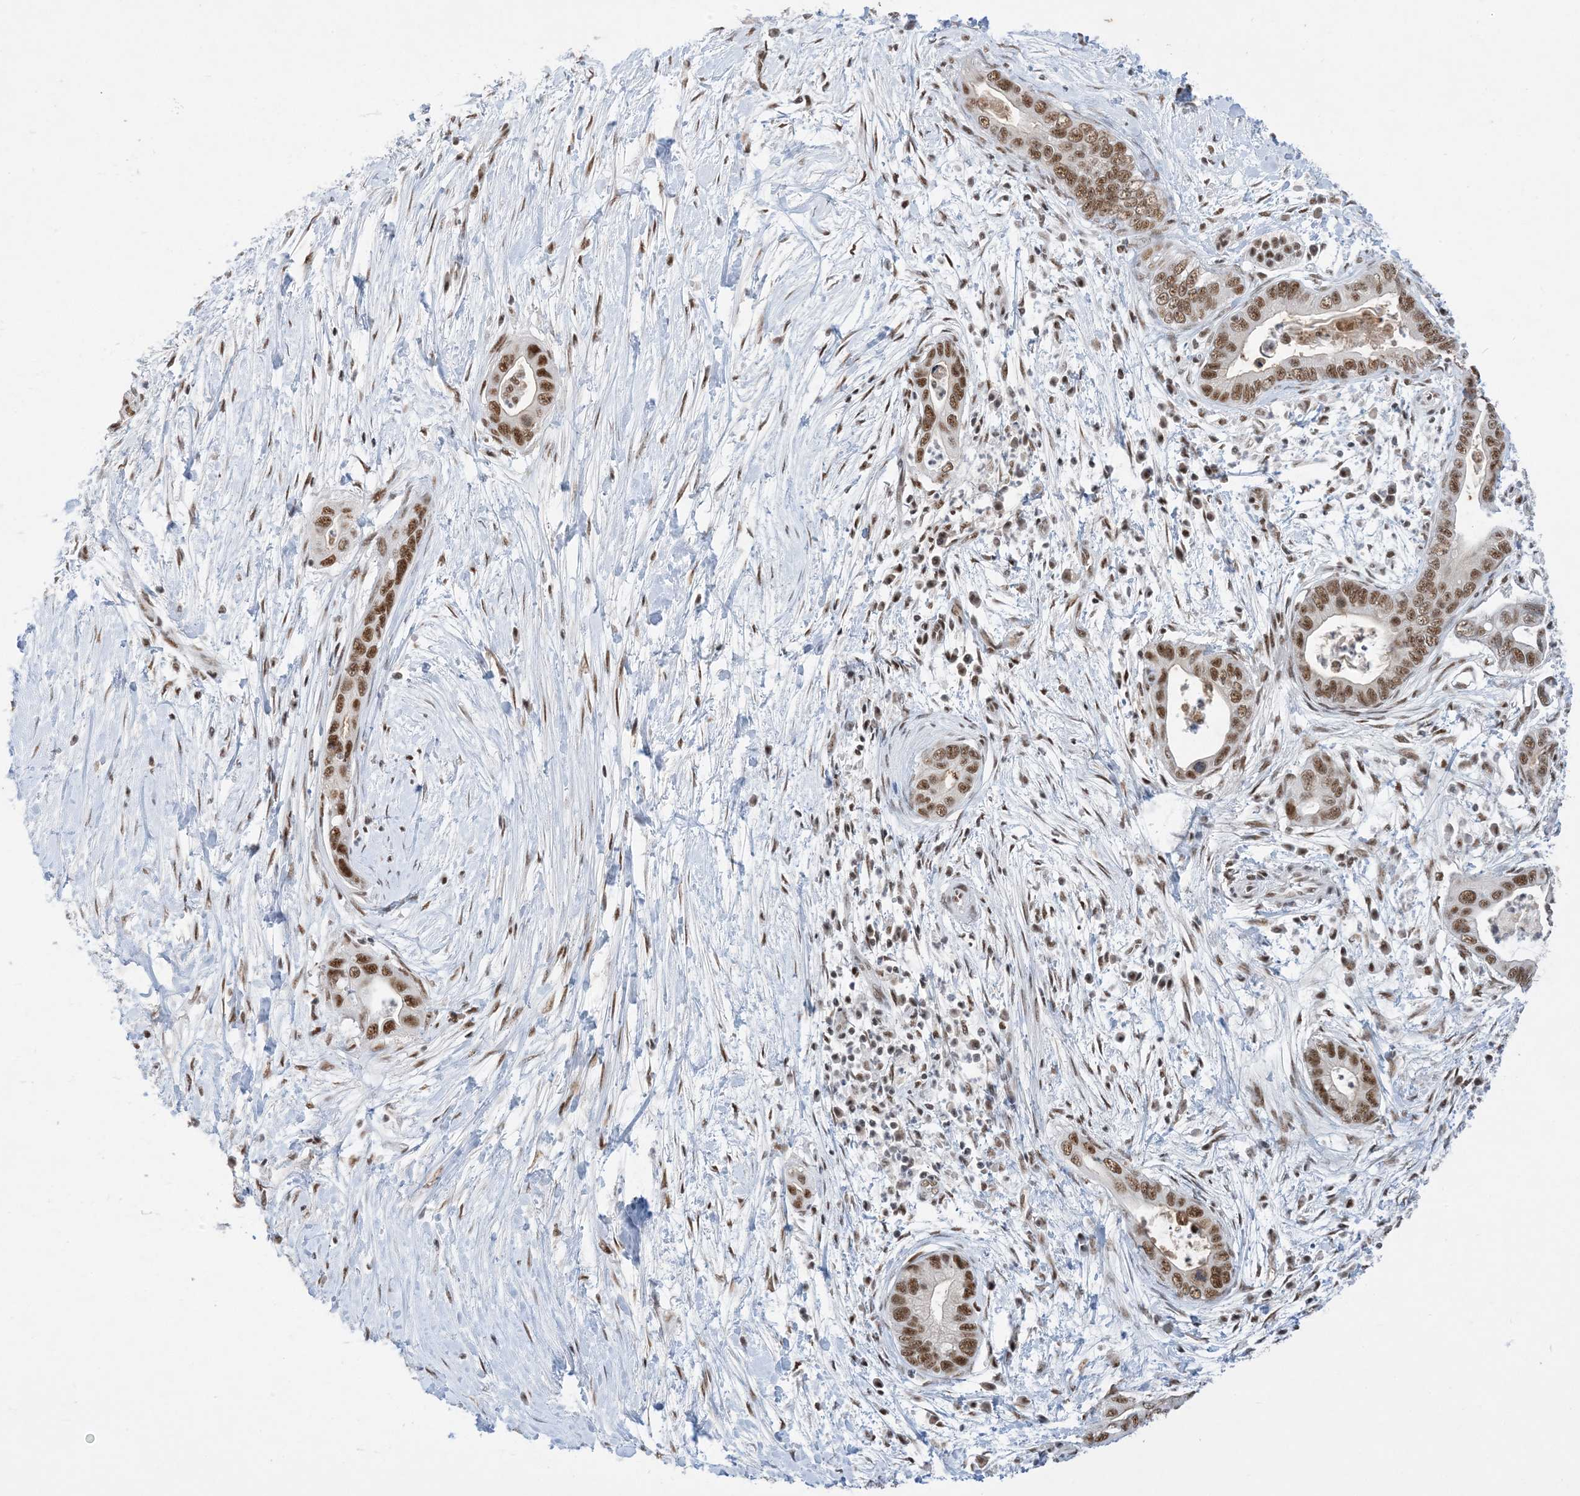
{"staining": {"intensity": "strong", "quantity": ">75%", "location": "nuclear"}, "tissue": "pancreatic cancer", "cell_type": "Tumor cells", "image_type": "cancer", "snomed": [{"axis": "morphology", "description": "Adenocarcinoma, NOS"}, {"axis": "topography", "description": "Pancreas"}], "caption": "Strong nuclear protein expression is identified in approximately >75% of tumor cells in adenocarcinoma (pancreatic).", "gene": "SF3A3", "patient": {"sex": "male", "age": 75}}